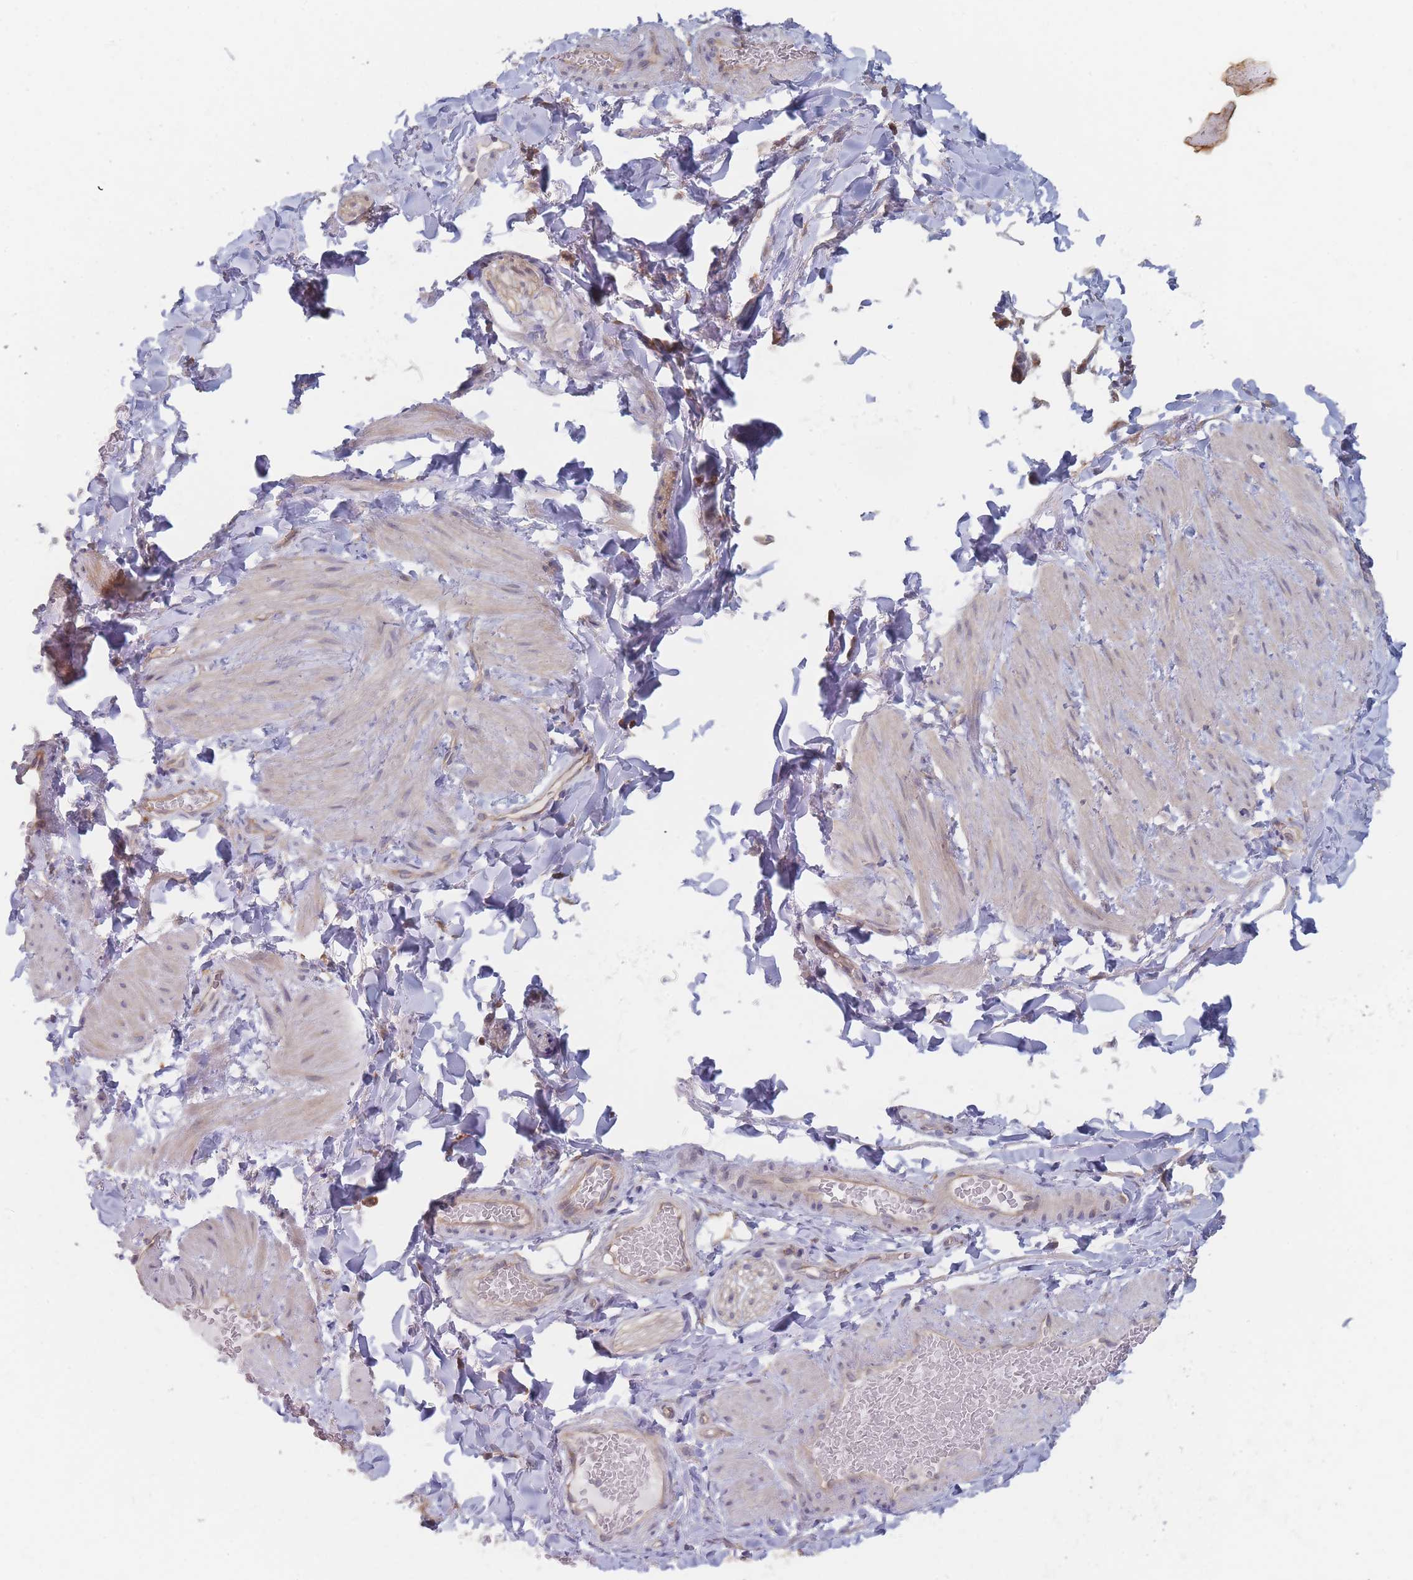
{"staining": {"intensity": "negative", "quantity": "none", "location": "none"}, "tissue": "adipose tissue", "cell_type": "Adipocytes", "image_type": "normal", "snomed": [{"axis": "morphology", "description": "Normal tissue, NOS"}, {"axis": "topography", "description": "Soft tissue"}, {"axis": "topography", "description": "Vascular tissue"}], "caption": "Photomicrograph shows no protein staining in adipocytes of unremarkable adipose tissue.", "gene": "EFCC1", "patient": {"sex": "male", "age": 54}}